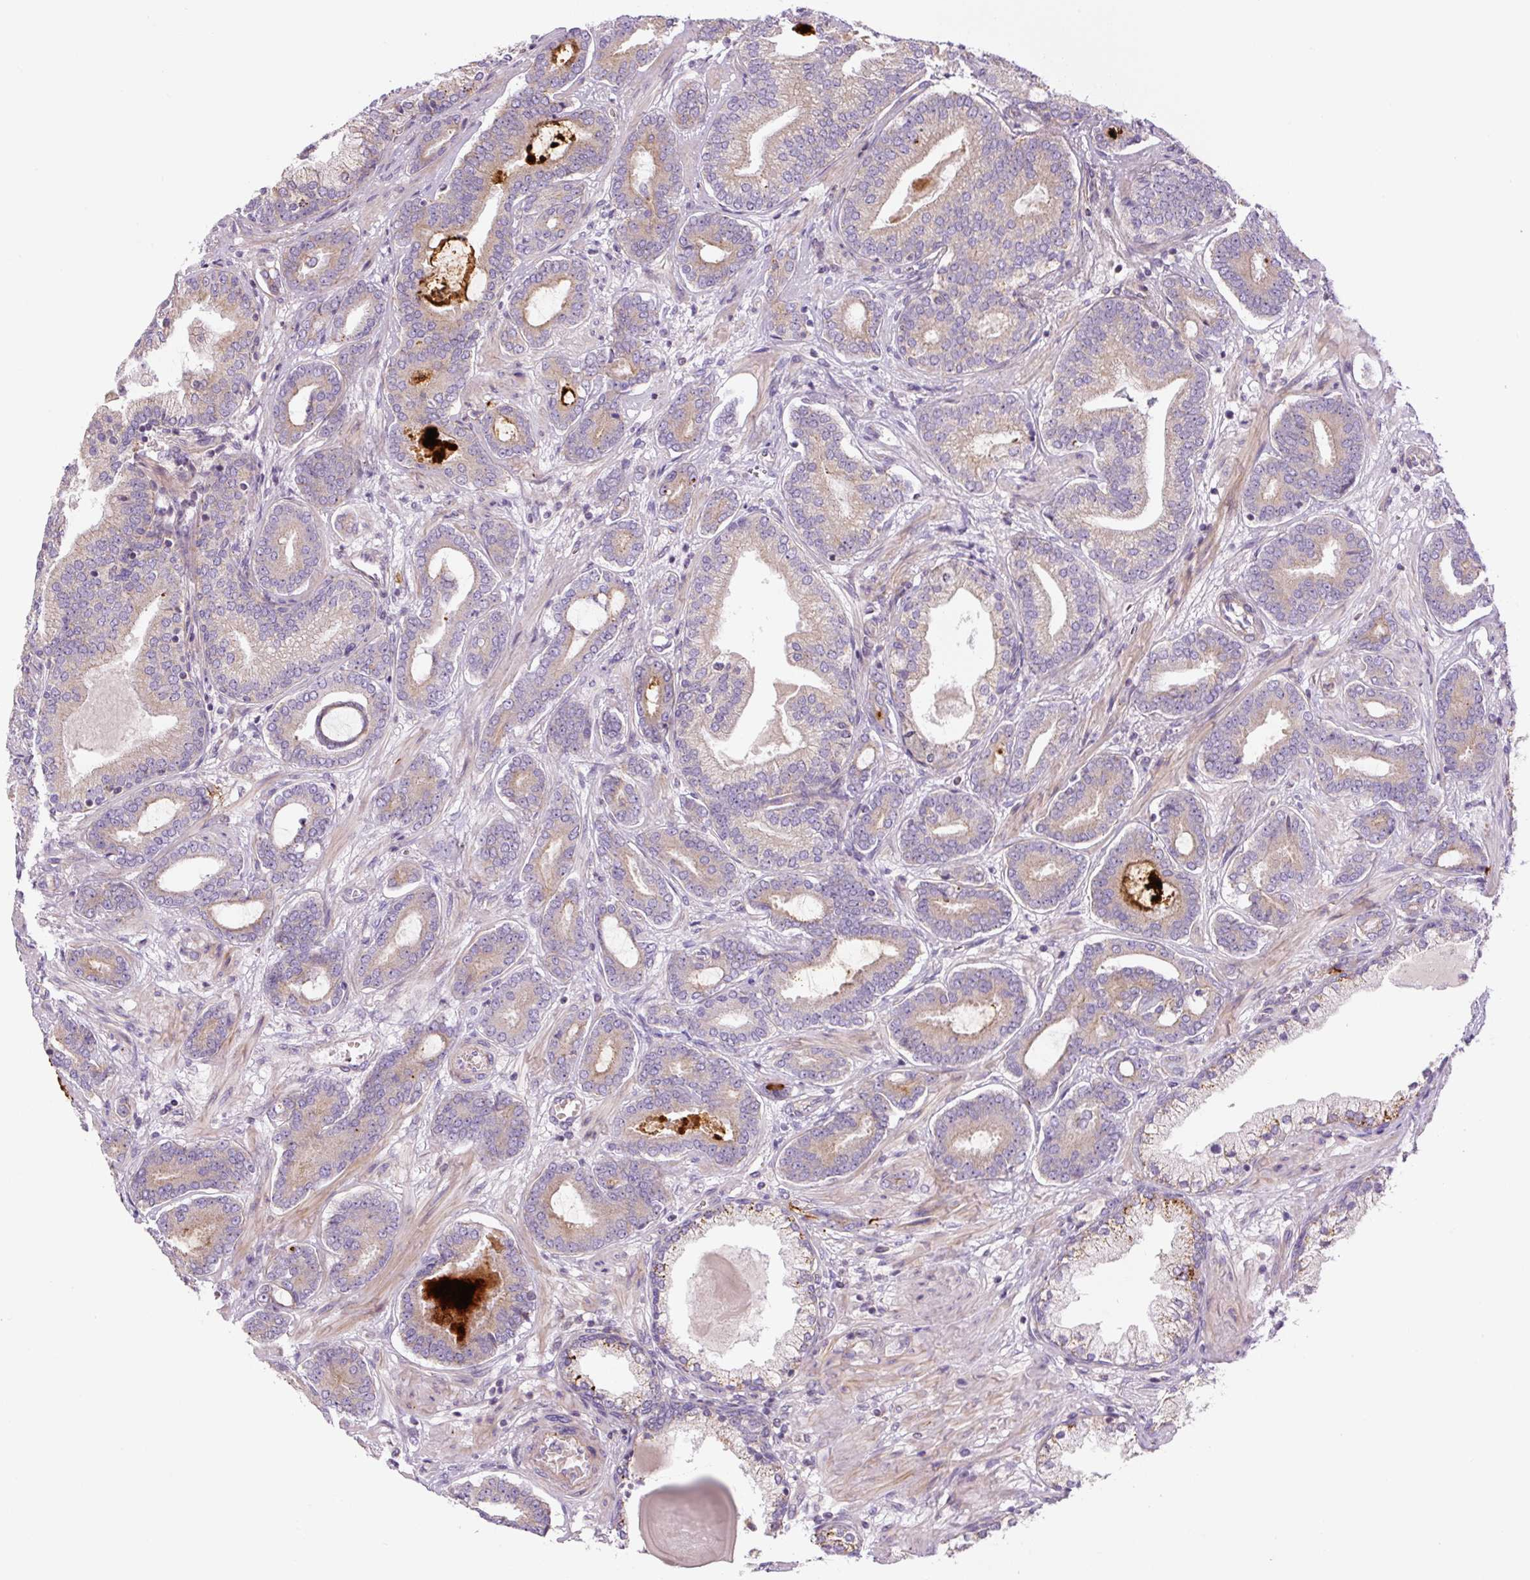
{"staining": {"intensity": "negative", "quantity": "none", "location": "none"}, "tissue": "prostate cancer", "cell_type": "Tumor cells", "image_type": "cancer", "snomed": [{"axis": "morphology", "description": "Adenocarcinoma, Low grade"}, {"axis": "topography", "description": "Prostate and seminal vesicle, NOS"}], "caption": "An IHC photomicrograph of adenocarcinoma (low-grade) (prostate) is shown. There is no staining in tumor cells of adenocarcinoma (low-grade) (prostate).", "gene": "CCNI2", "patient": {"sex": "male", "age": 61}}